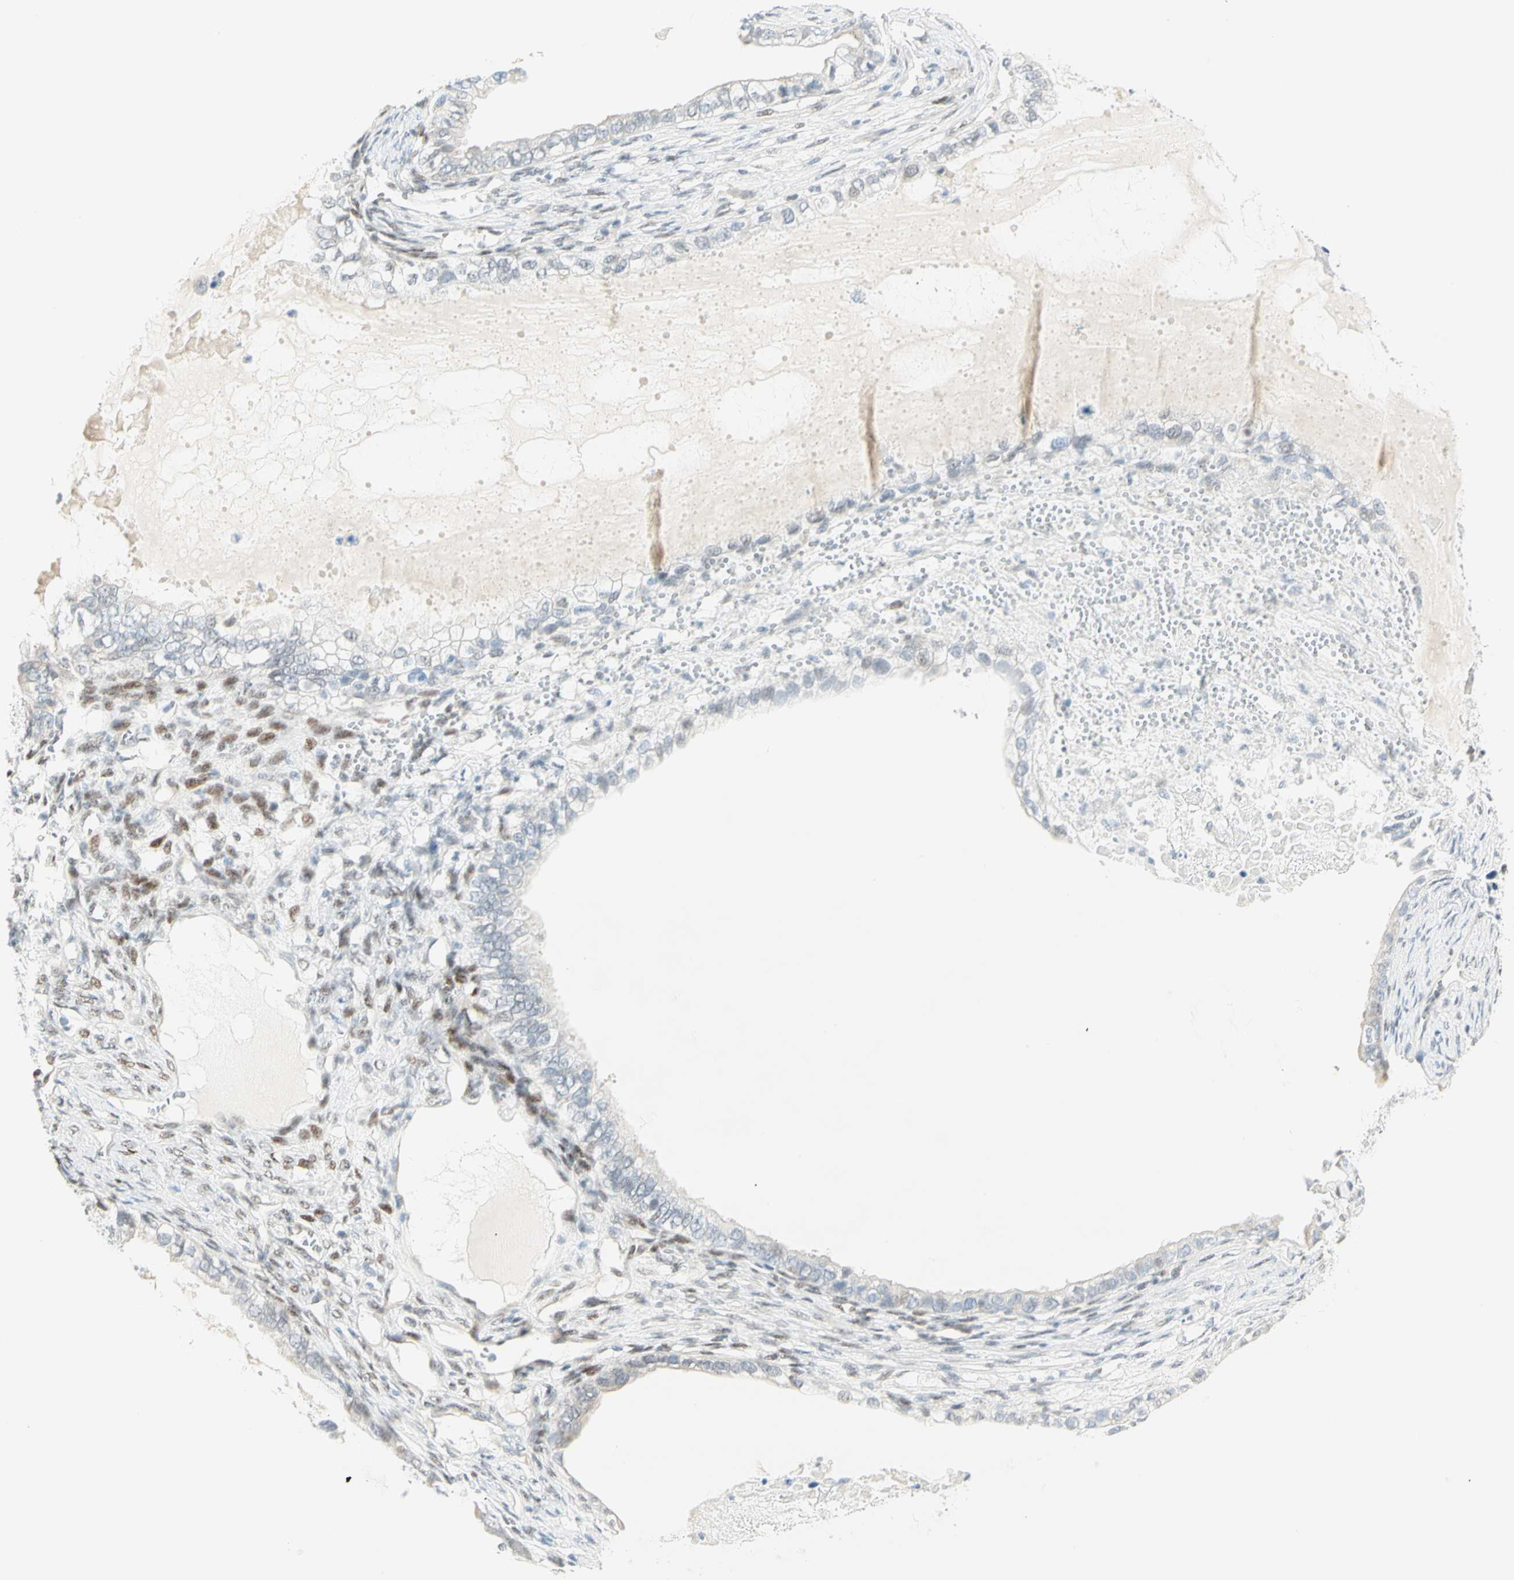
{"staining": {"intensity": "negative", "quantity": "none", "location": "none"}, "tissue": "ovarian cancer", "cell_type": "Tumor cells", "image_type": "cancer", "snomed": [{"axis": "morphology", "description": "Cystadenocarcinoma, mucinous, NOS"}, {"axis": "topography", "description": "Ovary"}], "caption": "Tumor cells are negative for protein expression in human mucinous cystadenocarcinoma (ovarian).", "gene": "PKNOX1", "patient": {"sex": "female", "age": 80}}